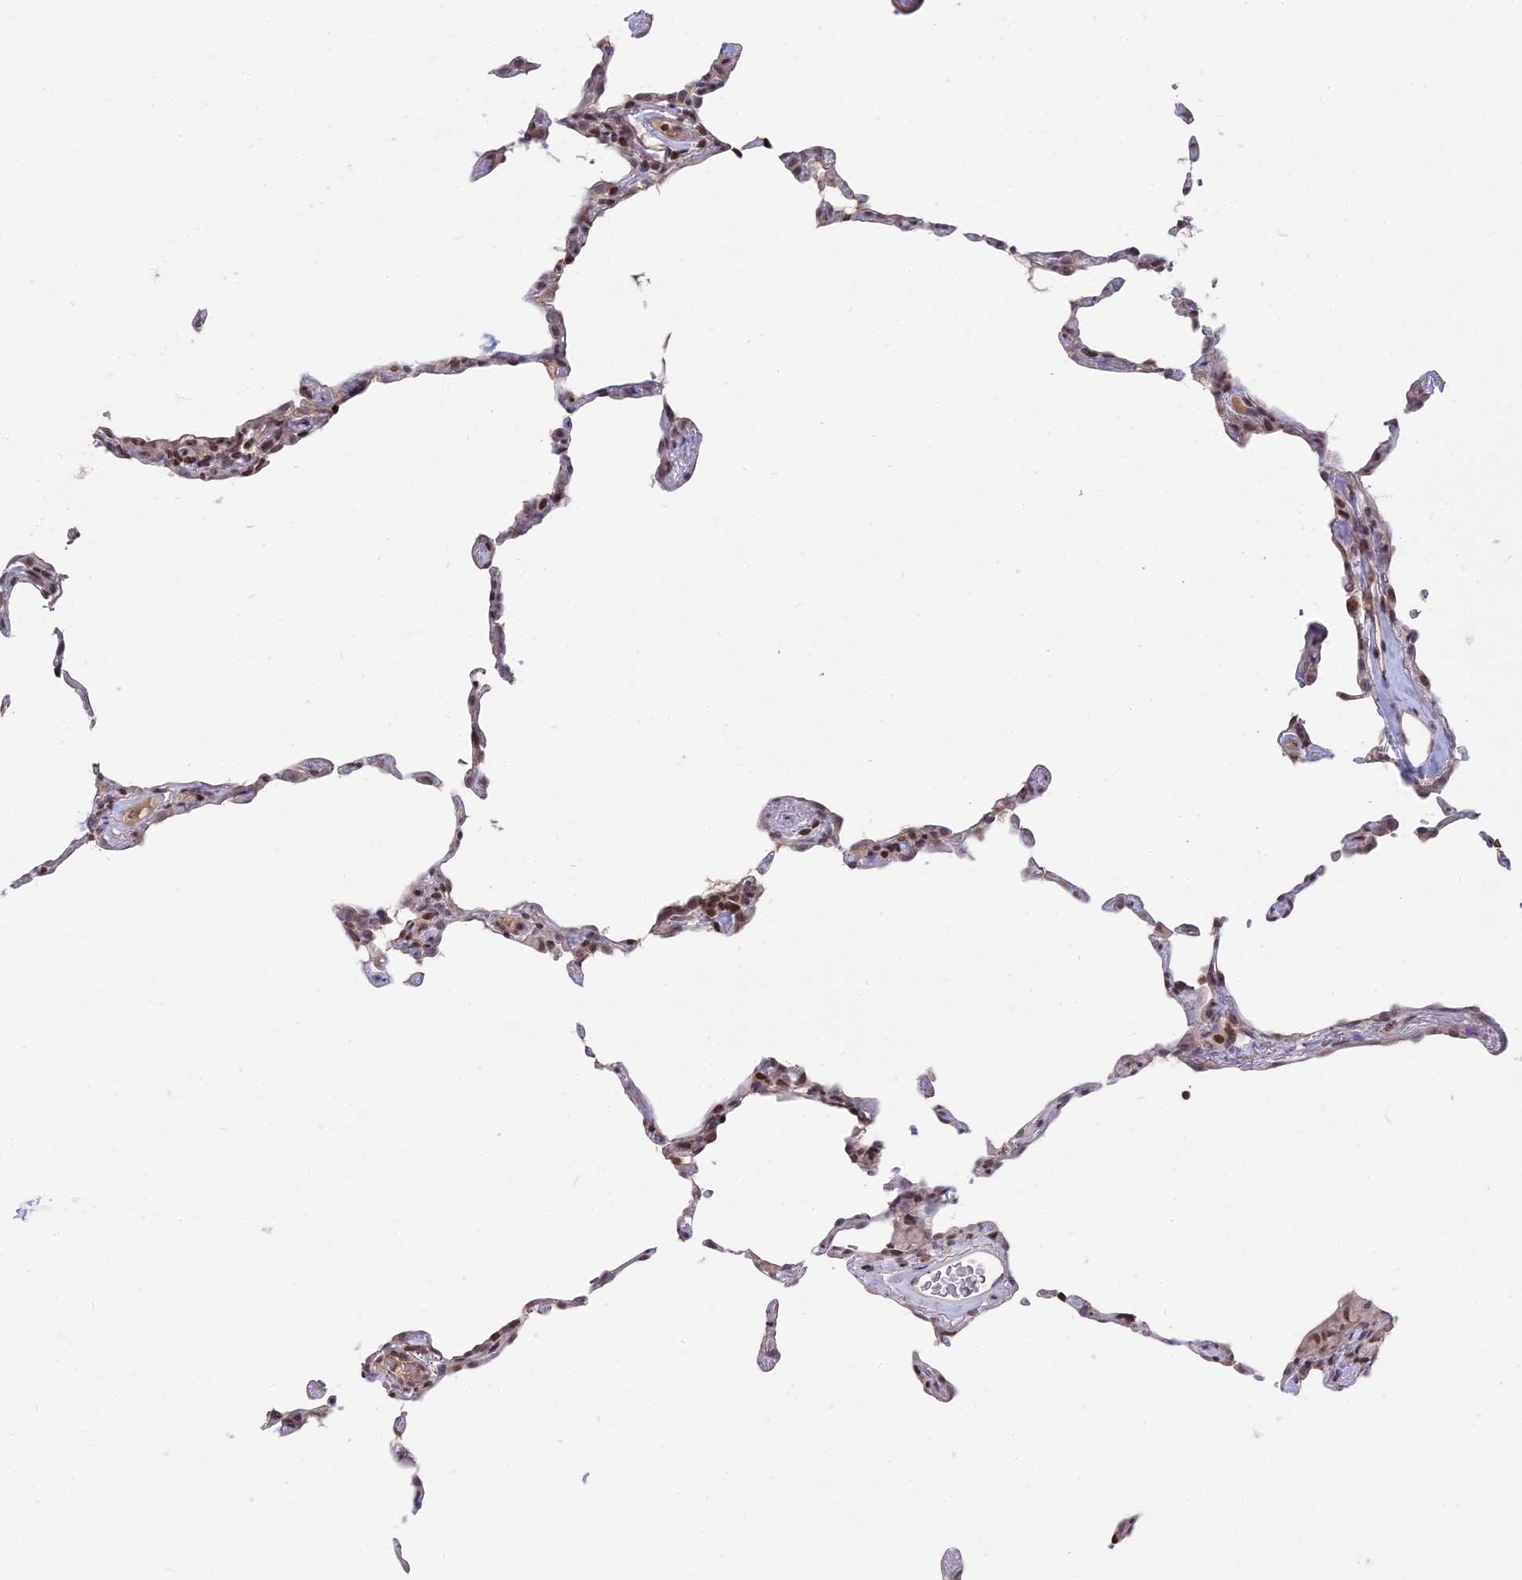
{"staining": {"intensity": "weak", "quantity": "<25%", "location": "nuclear"}, "tissue": "lung", "cell_type": "Alveolar cells", "image_type": "normal", "snomed": [{"axis": "morphology", "description": "Normal tissue, NOS"}, {"axis": "topography", "description": "Lung"}], "caption": "Protein analysis of benign lung displays no significant positivity in alveolar cells. (DAB immunohistochemistry with hematoxylin counter stain).", "gene": "NR1H3", "patient": {"sex": "female", "age": 57}}